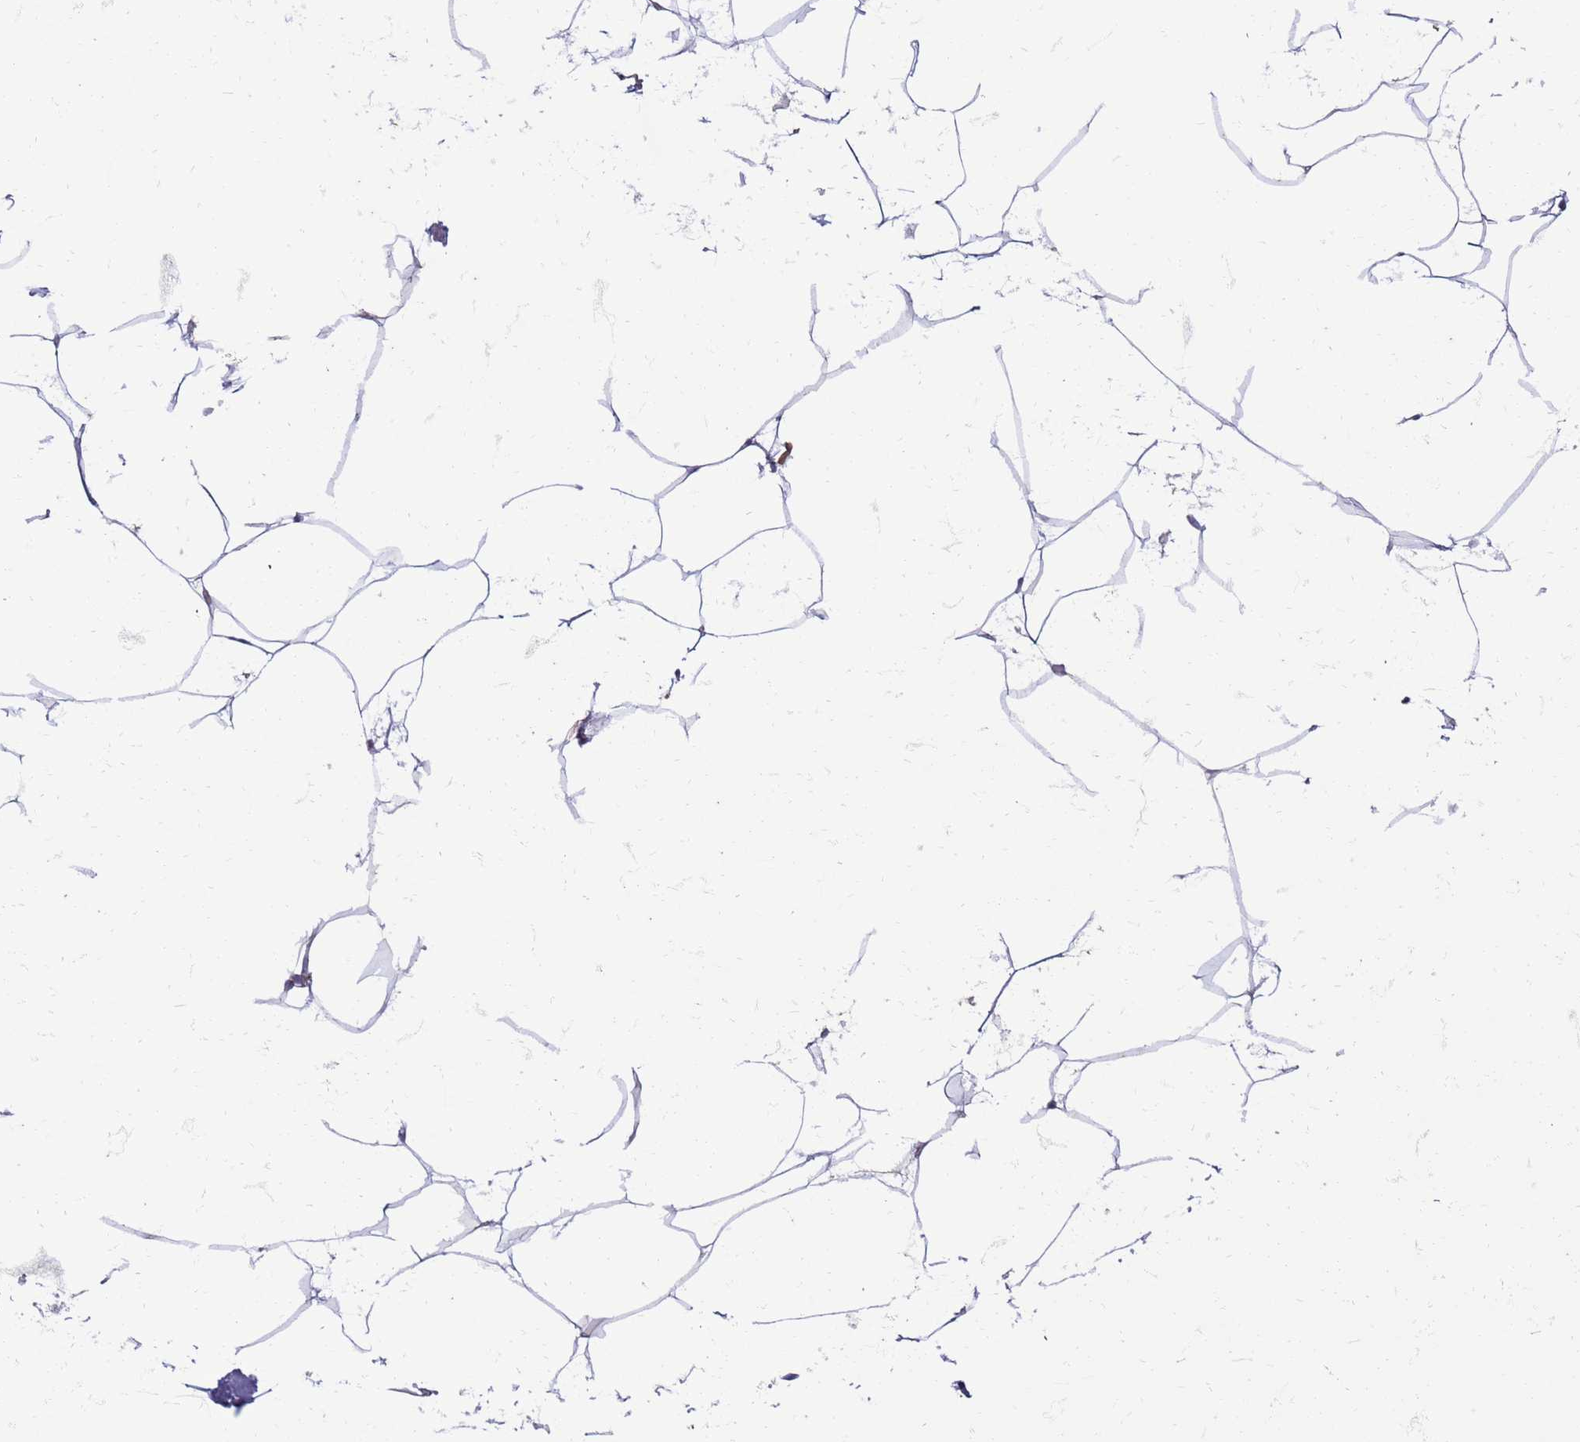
{"staining": {"intensity": "negative", "quantity": "none", "location": "none"}, "tissue": "adipose tissue", "cell_type": "Adipocytes", "image_type": "normal", "snomed": [{"axis": "morphology", "description": "Normal tissue, NOS"}, {"axis": "topography", "description": "Adipose tissue"}], "caption": "DAB (3,3'-diaminobenzidine) immunohistochemical staining of unremarkable human adipose tissue shows no significant expression in adipocytes.", "gene": "METTL25B", "patient": {"sex": "female", "age": 37}}